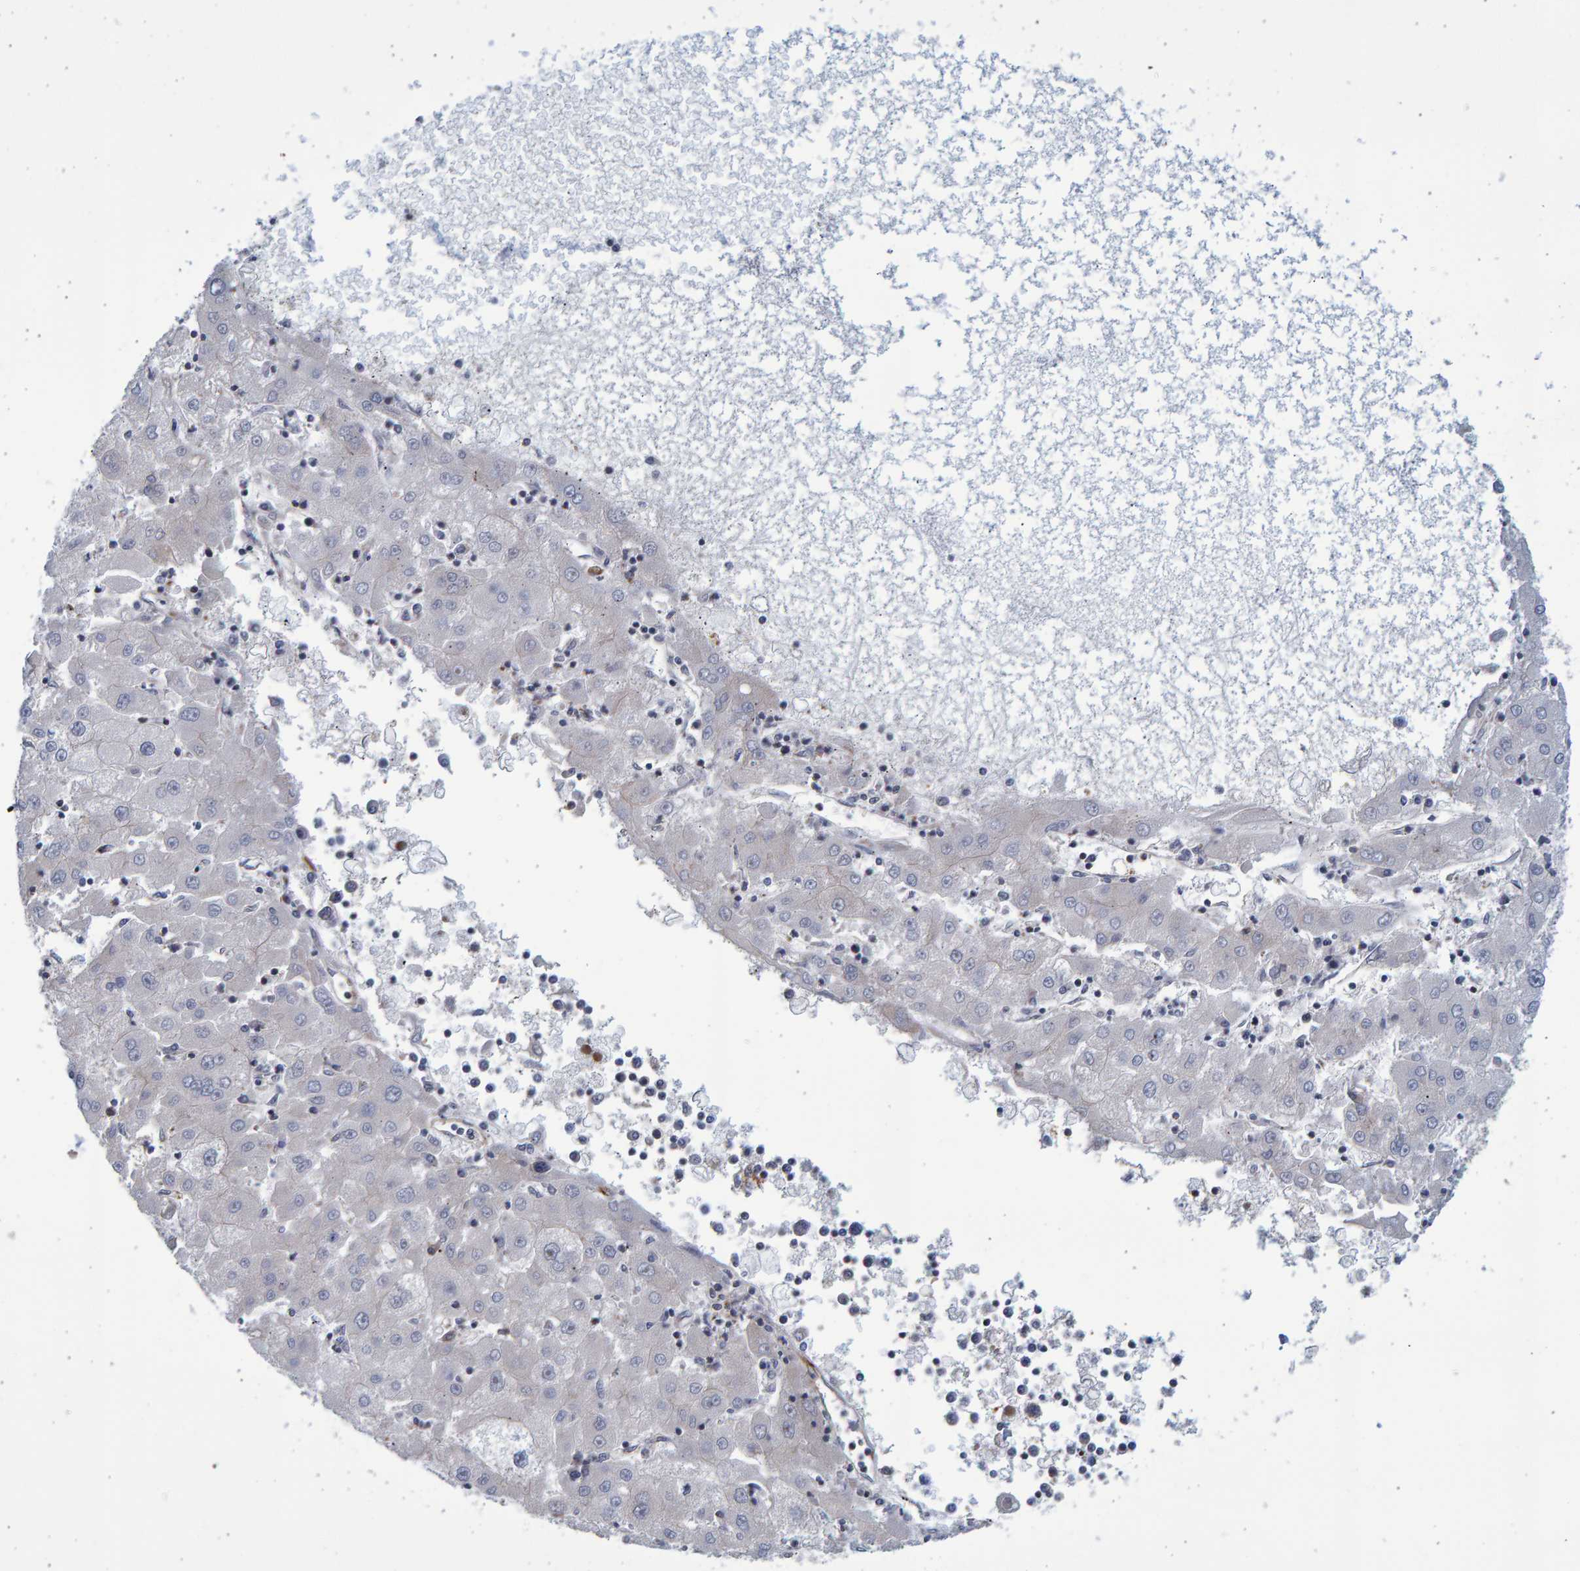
{"staining": {"intensity": "negative", "quantity": "none", "location": "none"}, "tissue": "liver cancer", "cell_type": "Tumor cells", "image_type": "cancer", "snomed": [{"axis": "morphology", "description": "Carcinoma, Hepatocellular, NOS"}, {"axis": "topography", "description": "Liver"}], "caption": "Immunohistochemistry micrograph of neoplastic tissue: human liver cancer (hepatocellular carcinoma) stained with DAB (3,3'-diaminobenzidine) demonstrates no significant protein positivity in tumor cells.", "gene": "LRBA", "patient": {"sex": "male", "age": 72}}